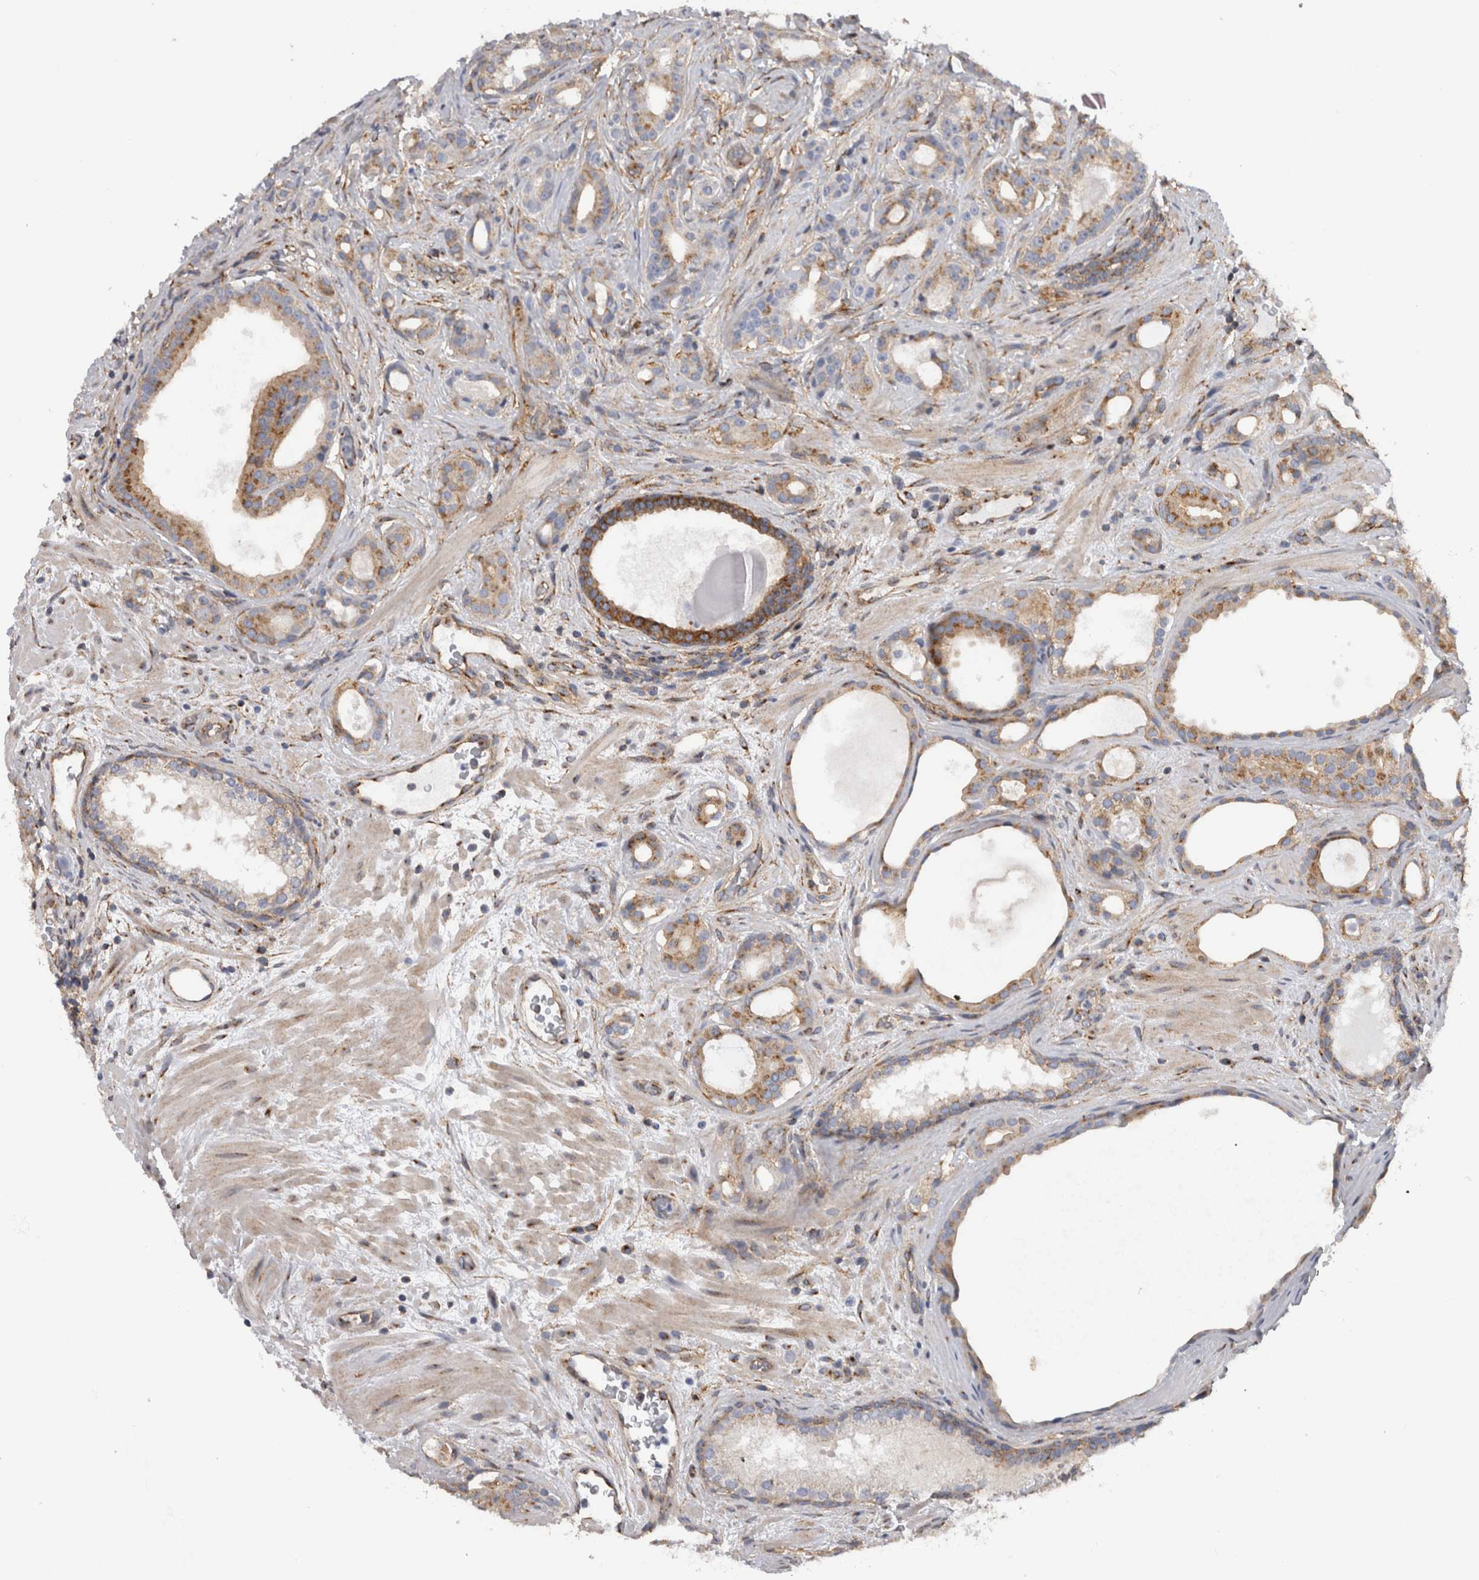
{"staining": {"intensity": "moderate", "quantity": "<25%", "location": "cytoplasmic/membranous"}, "tissue": "prostate cancer", "cell_type": "Tumor cells", "image_type": "cancer", "snomed": [{"axis": "morphology", "description": "Adenocarcinoma, High grade"}, {"axis": "topography", "description": "Prostate"}], "caption": "An IHC histopathology image of neoplastic tissue is shown. Protein staining in brown highlights moderate cytoplasmic/membranous positivity in prostate cancer within tumor cells.", "gene": "ATXN3", "patient": {"sex": "male", "age": 60}}